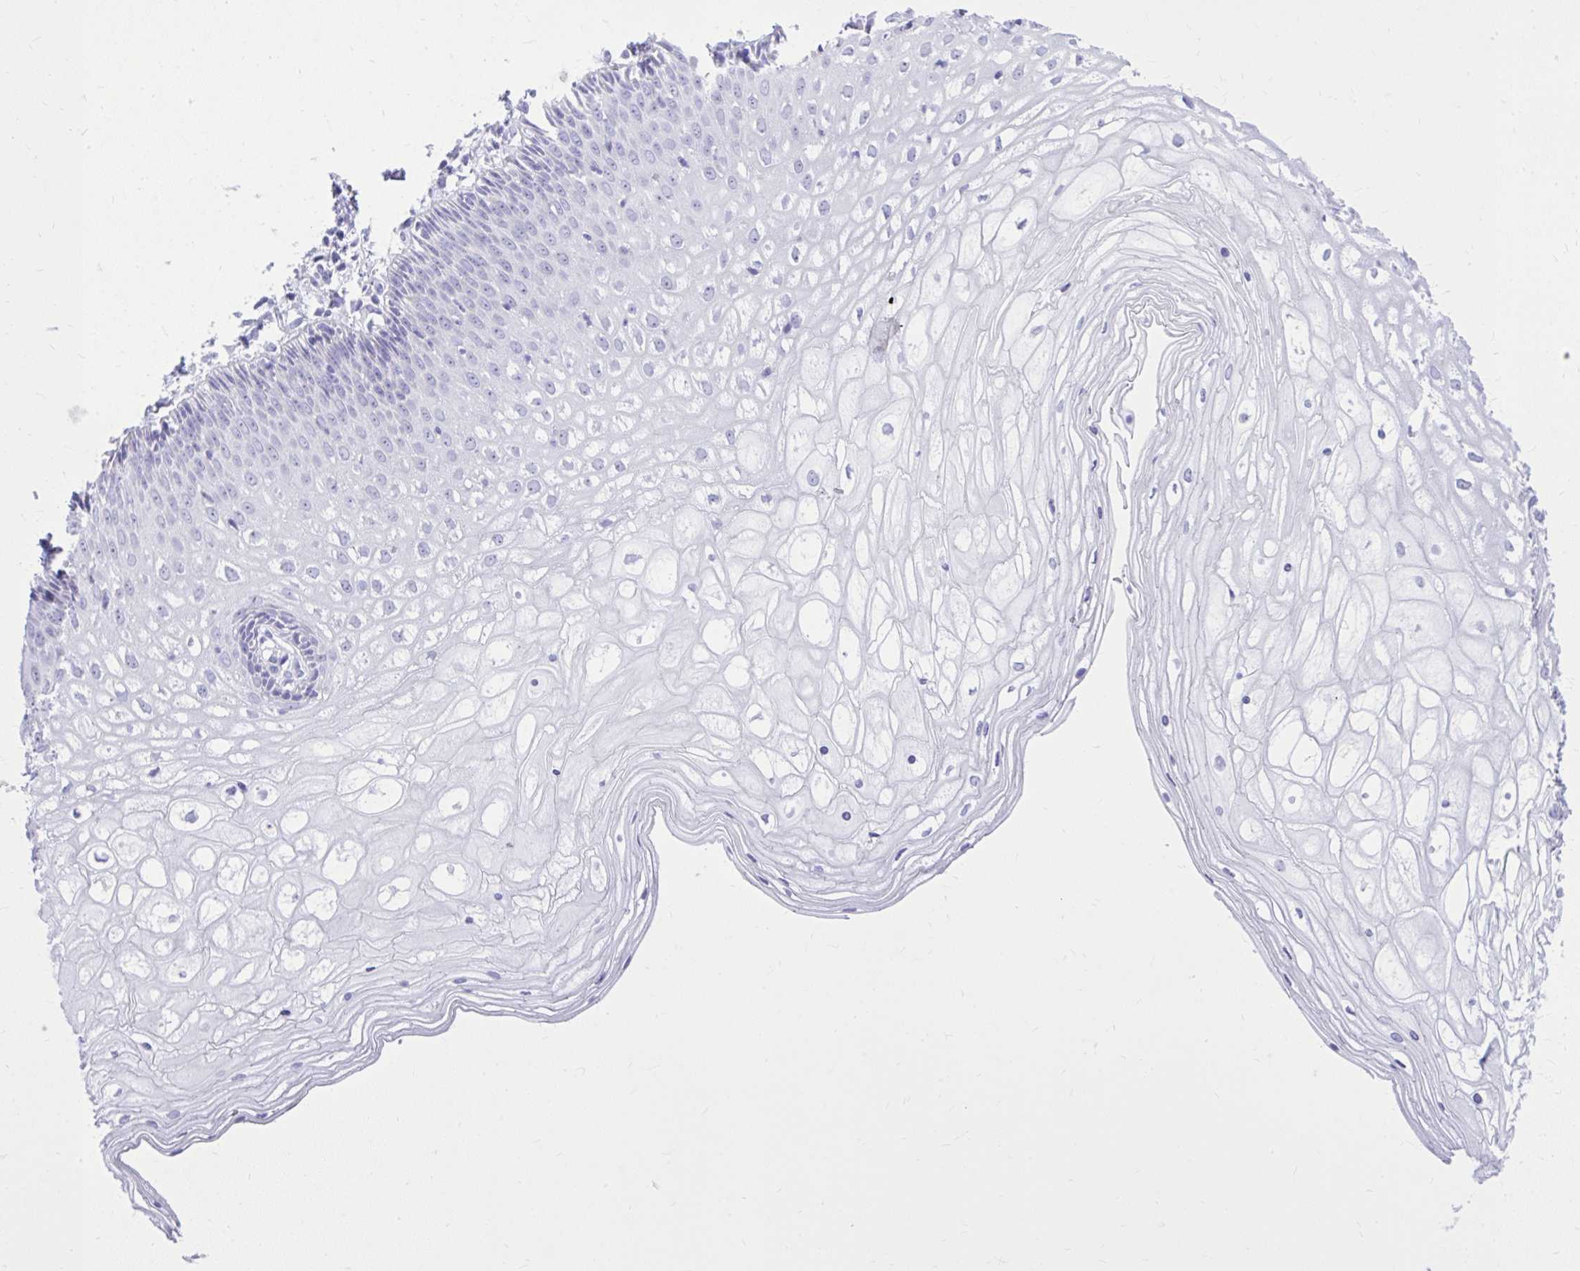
{"staining": {"intensity": "negative", "quantity": "none", "location": "none"}, "tissue": "cervix", "cell_type": "Glandular cells", "image_type": "normal", "snomed": [{"axis": "morphology", "description": "Normal tissue, NOS"}, {"axis": "topography", "description": "Cervix"}], "caption": "A micrograph of human cervix is negative for staining in glandular cells. (DAB immunohistochemistry visualized using brightfield microscopy, high magnification).", "gene": "RALYL", "patient": {"sex": "female", "age": 36}}